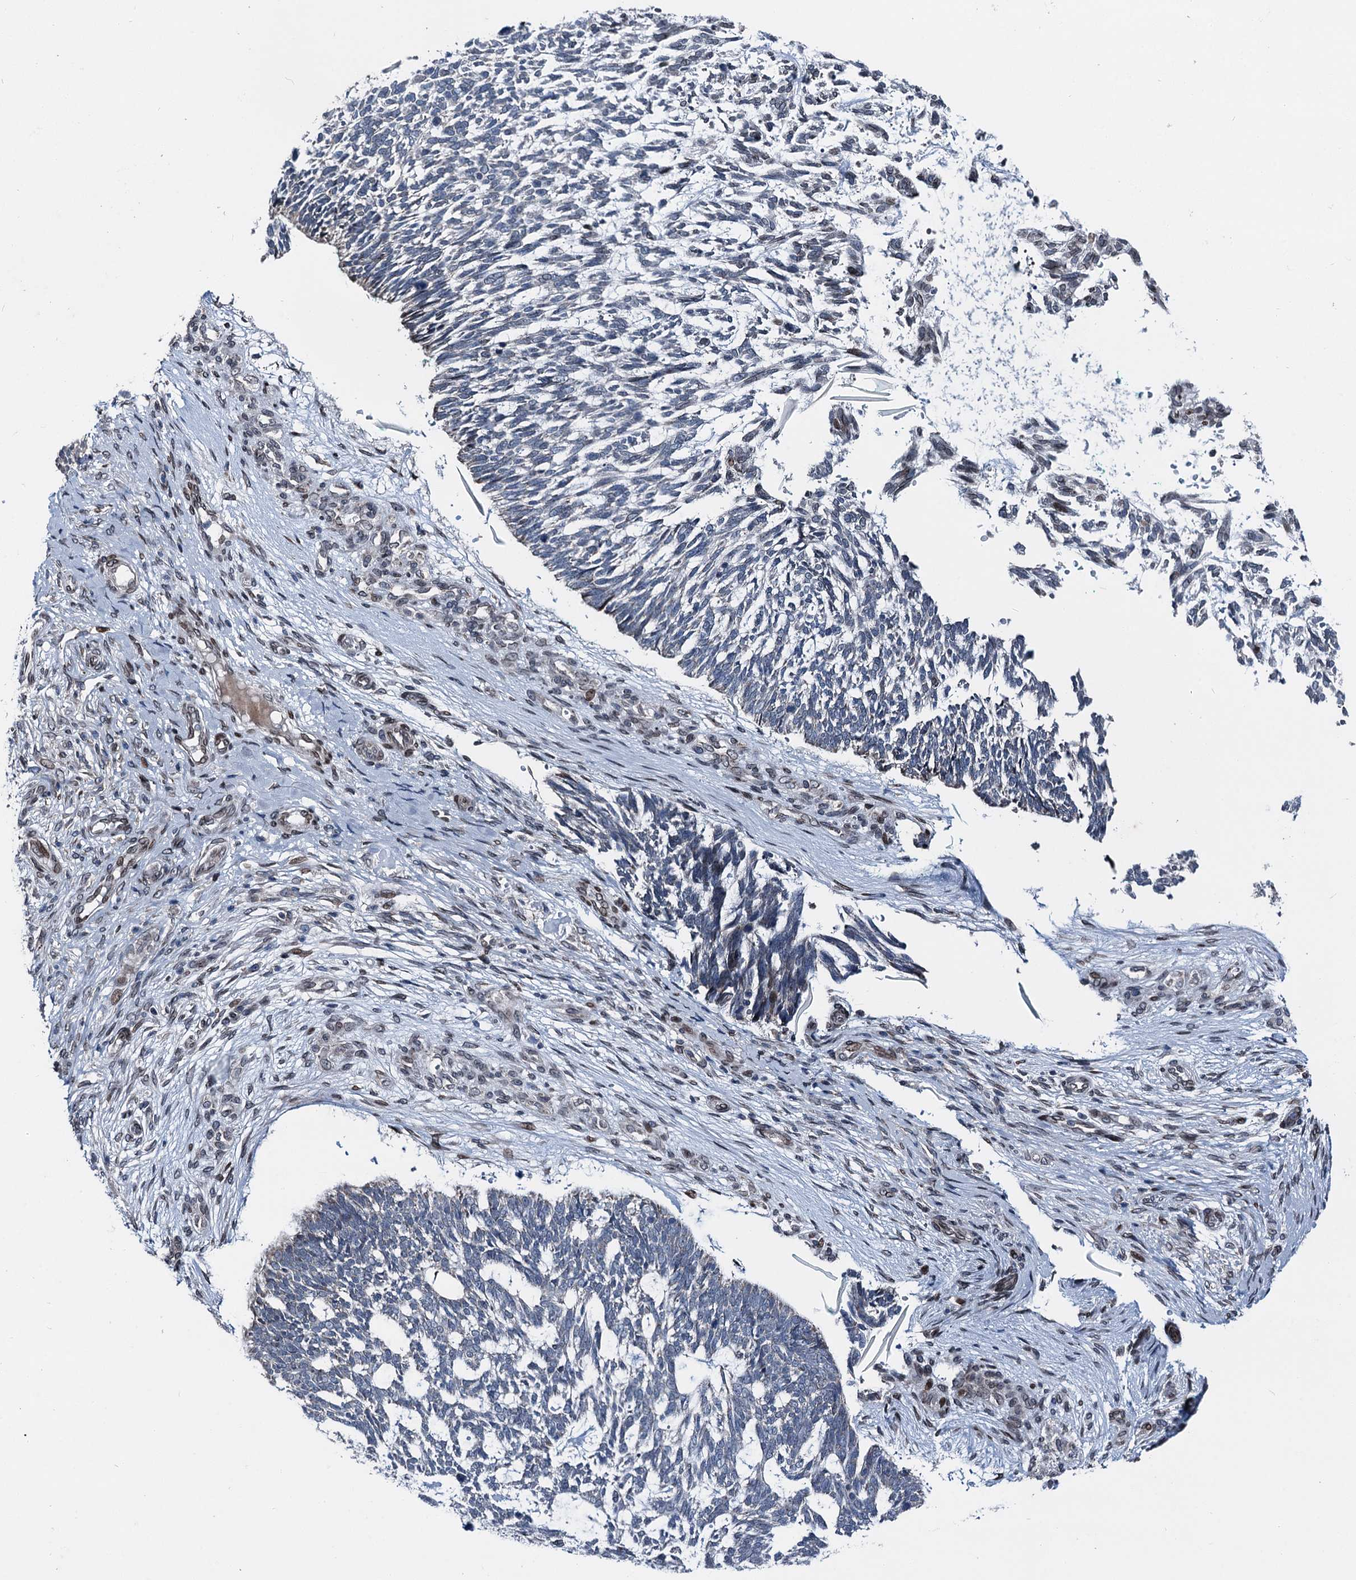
{"staining": {"intensity": "negative", "quantity": "none", "location": "none"}, "tissue": "skin cancer", "cell_type": "Tumor cells", "image_type": "cancer", "snomed": [{"axis": "morphology", "description": "Basal cell carcinoma"}, {"axis": "topography", "description": "Skin"}], "caption": "Skin cancer was stained to show a protein in brown. There is no significant staining in tumor cells.", "gene": "MRPL14", "patient": {"sex": "male", "age": 88}}